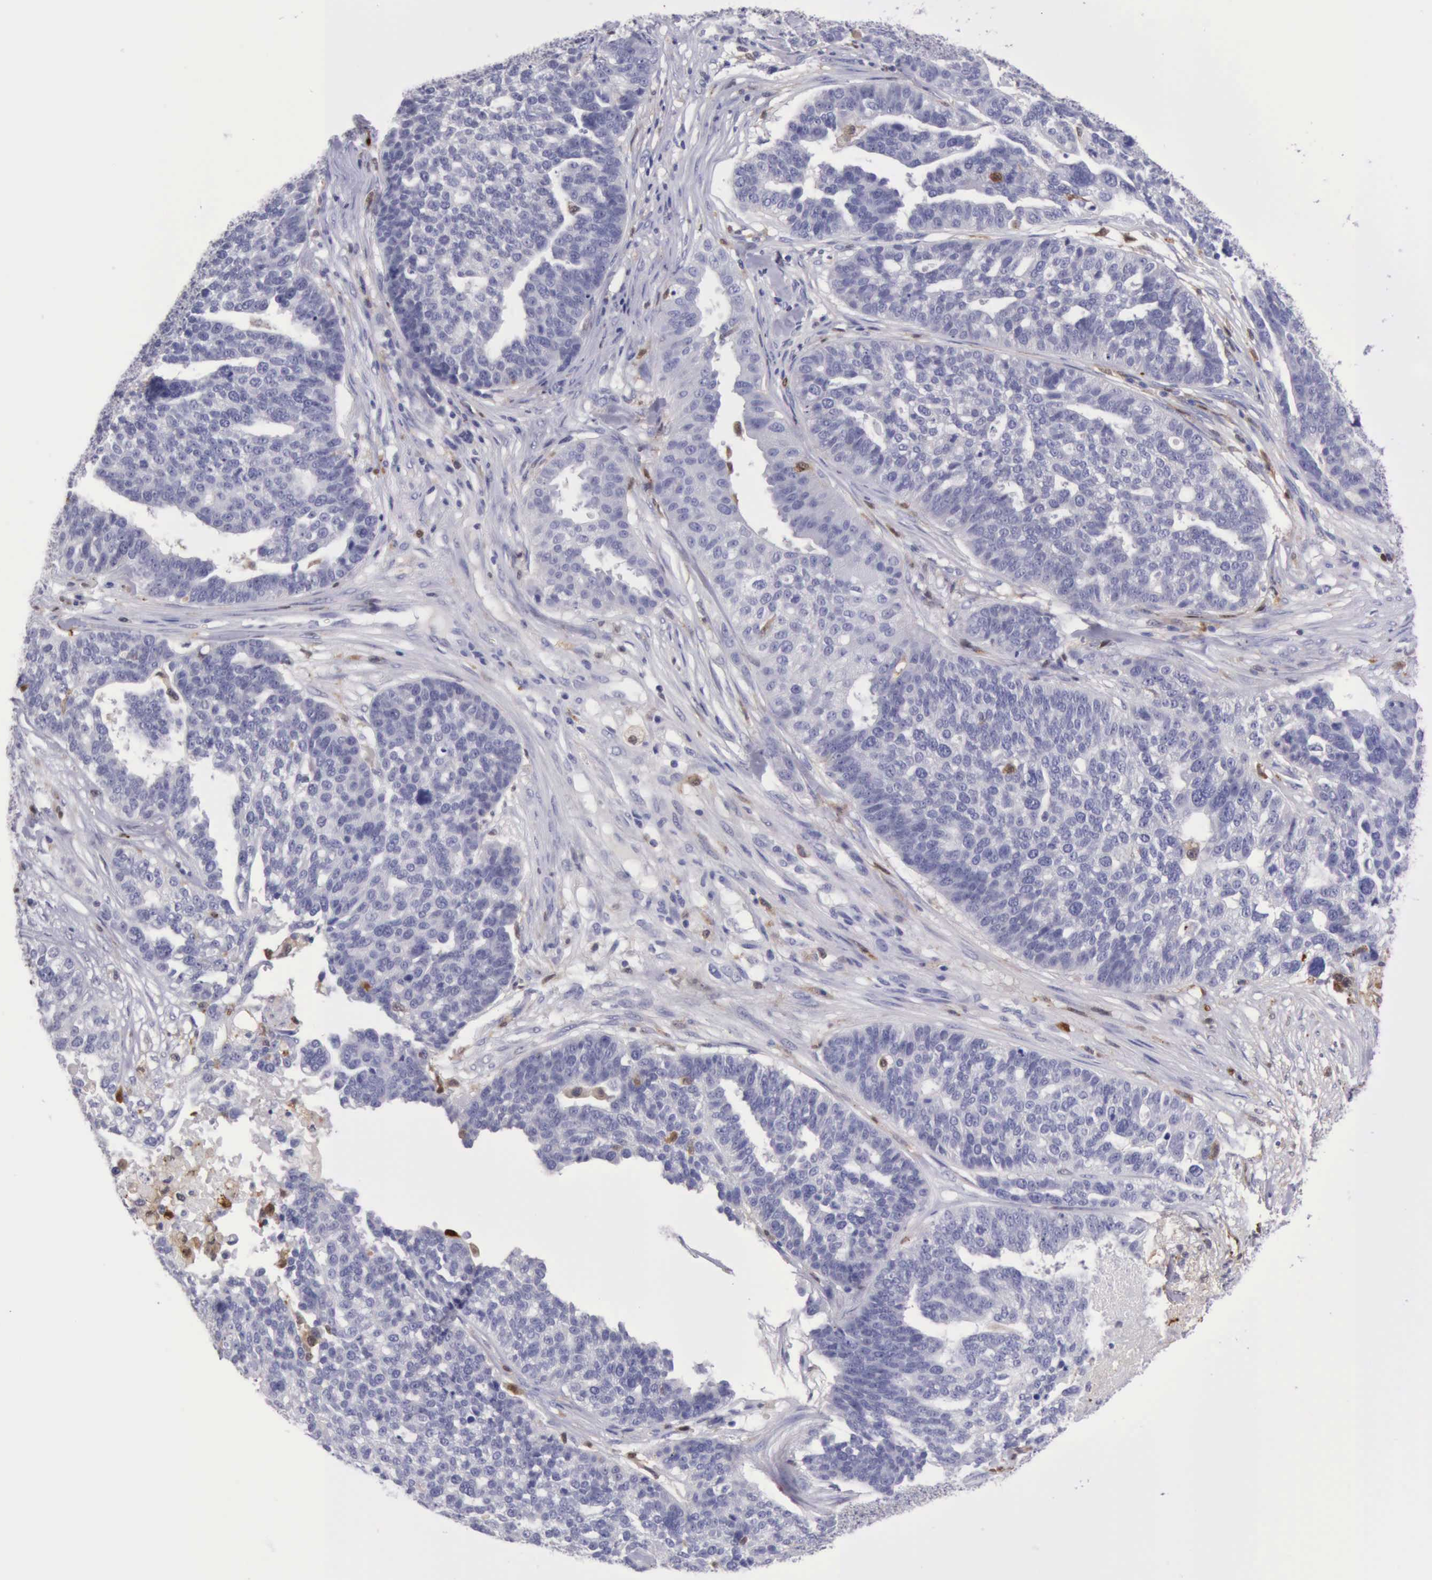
{"staining": {"intensity": "negative", "quantity": "none", "location": "none"}, "tissue": "ovarian cancer", "cell_type": "Tumor cells", "image_type": "cancer", "snomed": [{"axis": "morphology", "description": "Cystadenocarcinoma, serous, NOS"}, {"axis": "topography", "description": "Ovary"}], "caption": "This image is of ovarian cancer stained with IHC to label a protein in brown with the nuclei are counter-stained blue. There is no expression in tumor cells.", "gene": "CSTA", "patient": {"sex": "female", "age": 59}}